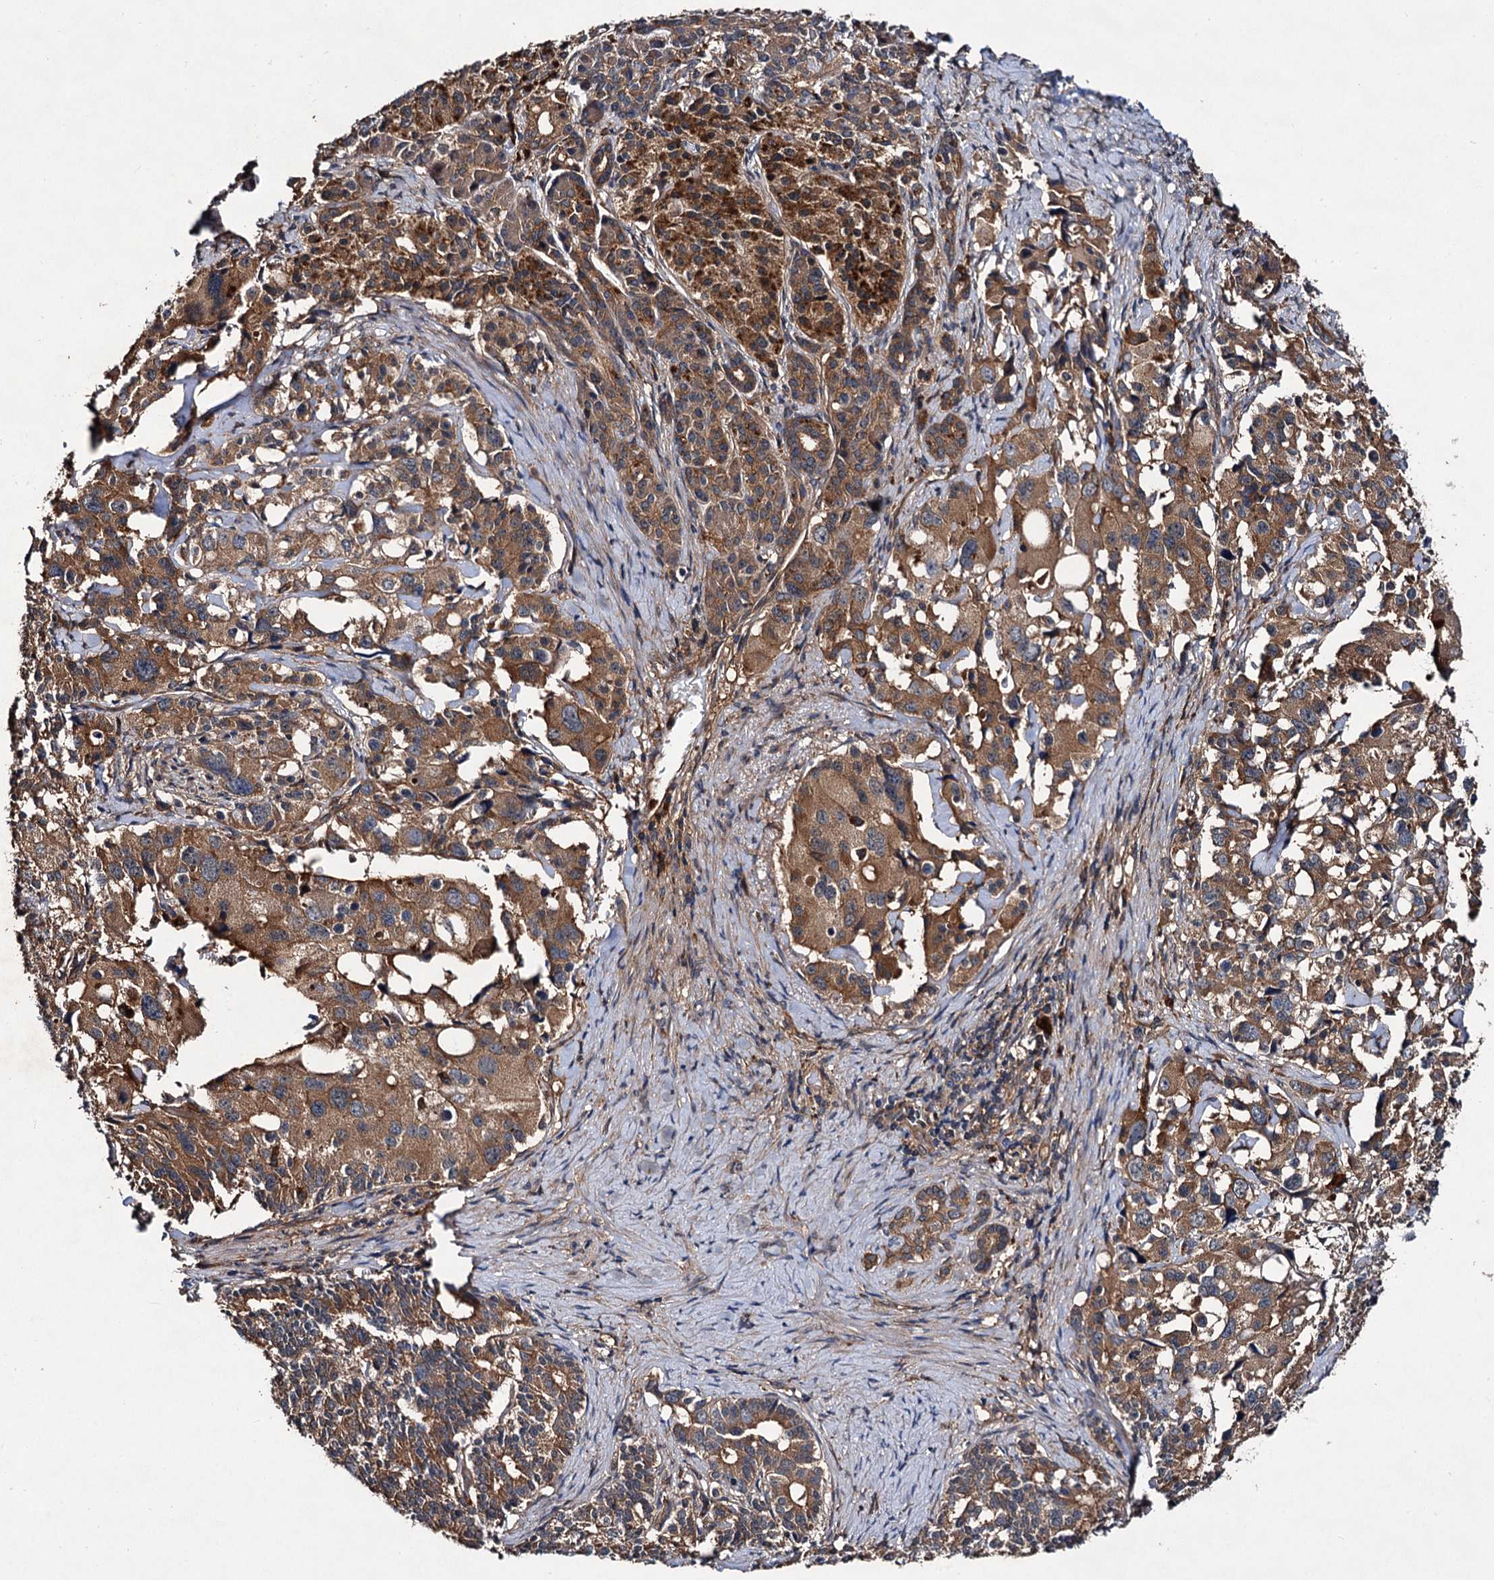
{"staining": {"intensity": "moderate", "quantity": ">75%", "location": "cytoplasmic/membranous"}, "tissue": "pancreatic cancer", "cell_type": "Tumor cells", "image_type": "cancer", "snomed": [{"axis": "morphology", "description": "Adenocarcinoma, NOS"}, {"axis": "topography", "description": "Pancreas"}], "caption": "Protein expression analysis of pancreatic cancer displays moderate cytoplasmic/membranous expression in approximately >75% of tumor cells.", "gene": "VPS29", "patient": {"sex": "female", "age": 74}}